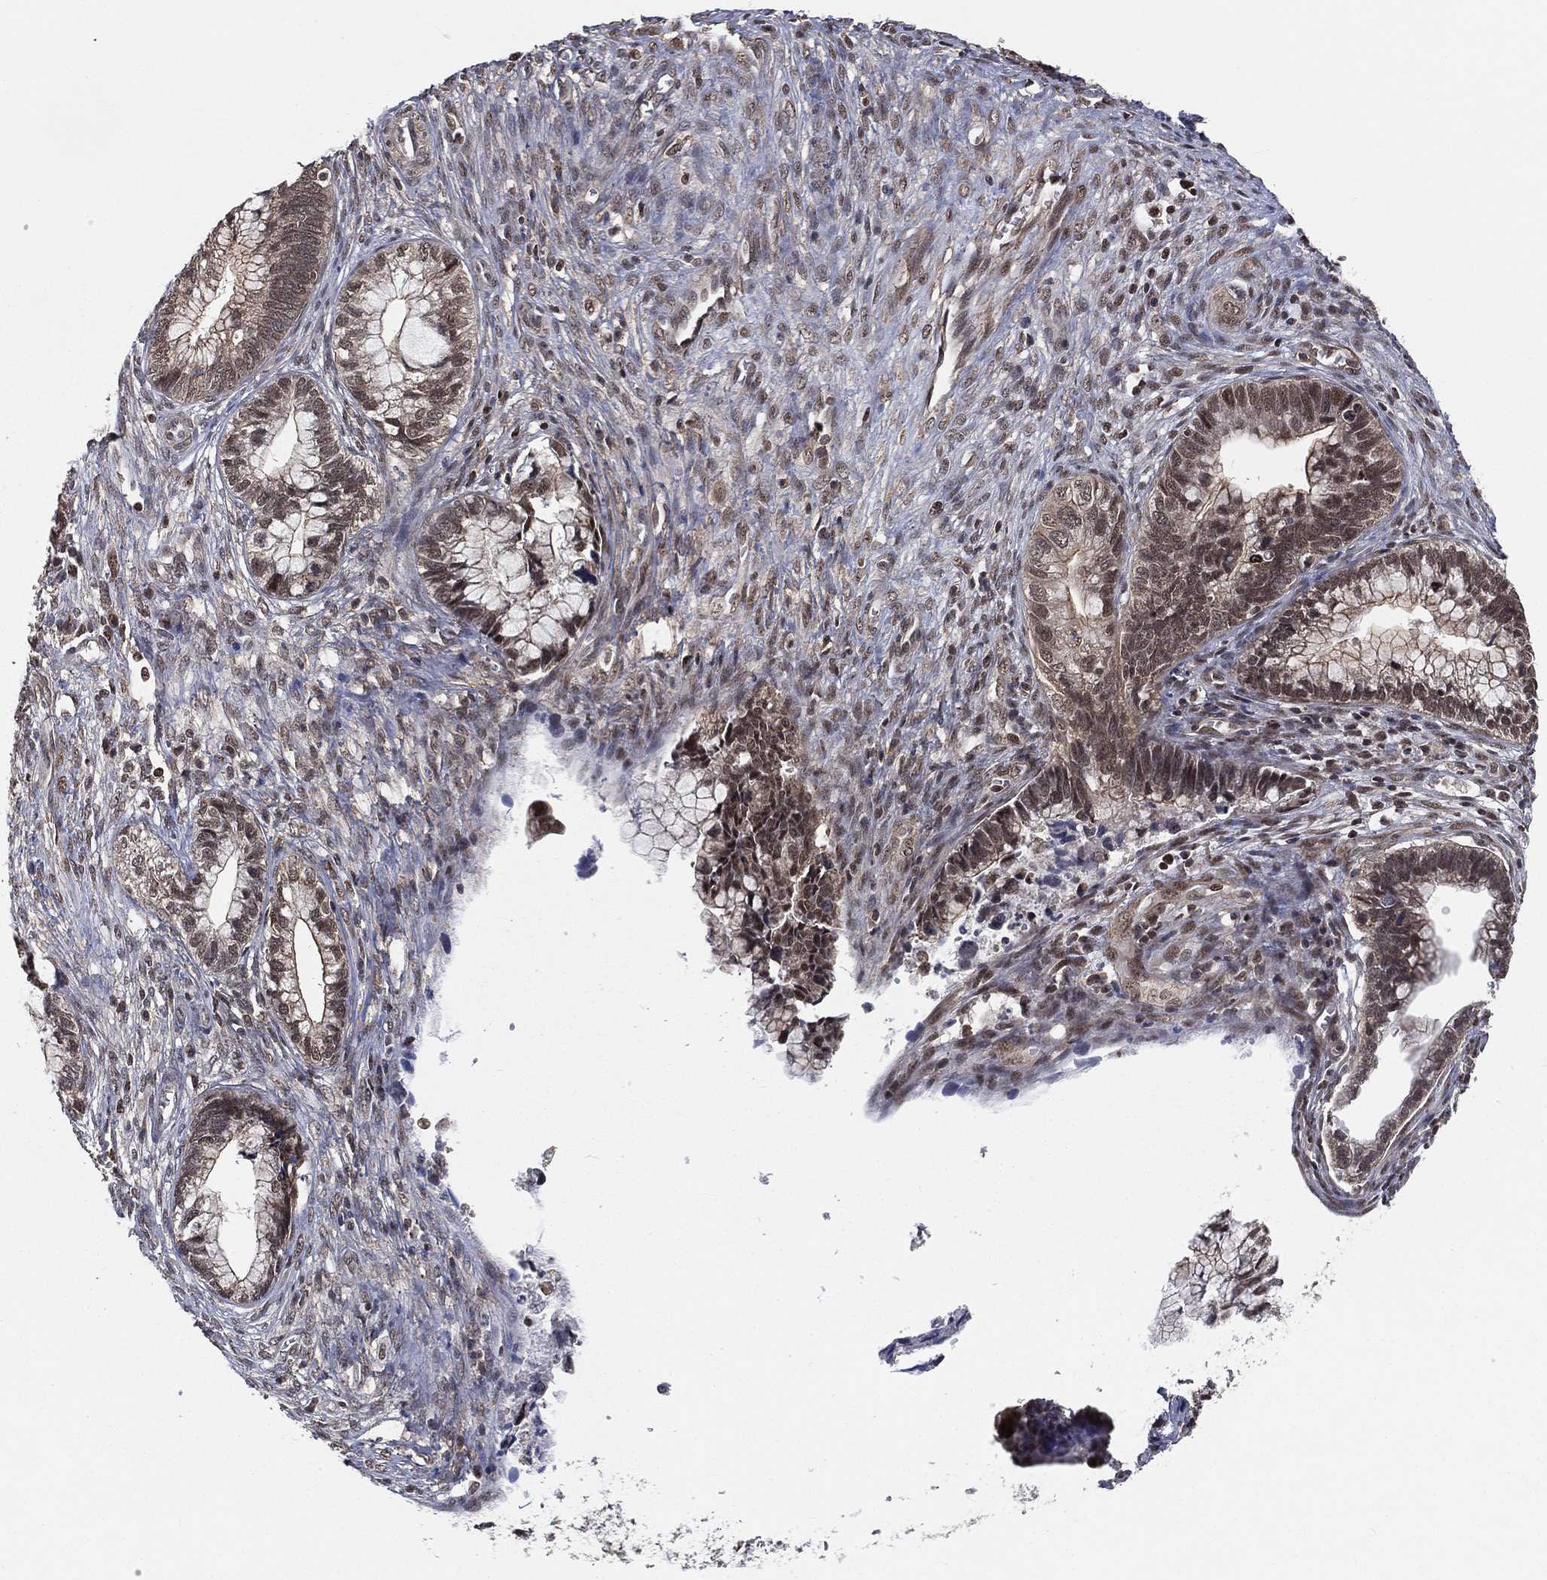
{"staining": {"intensity": "moderate", "quantity": "25%-75%", "location": "nuclear"}, "tissue": "cervical cancer", "cell_type": "Tumor cells", "image_type": "cancer", "snomed": [{"axis": "morphology", "description": "Adenocarcinoma, NOS"}, {"axis": "topography", "description": "Cervix"}], "caption": "Cervical cancer (adenocarcinoma) stained for a protein (brown) reveals moderate nuclear positive expression in approximately 25%-75% of tumor cells.", "gene": "RSRC2", "patient": {"sex": "female", "age": 44}}